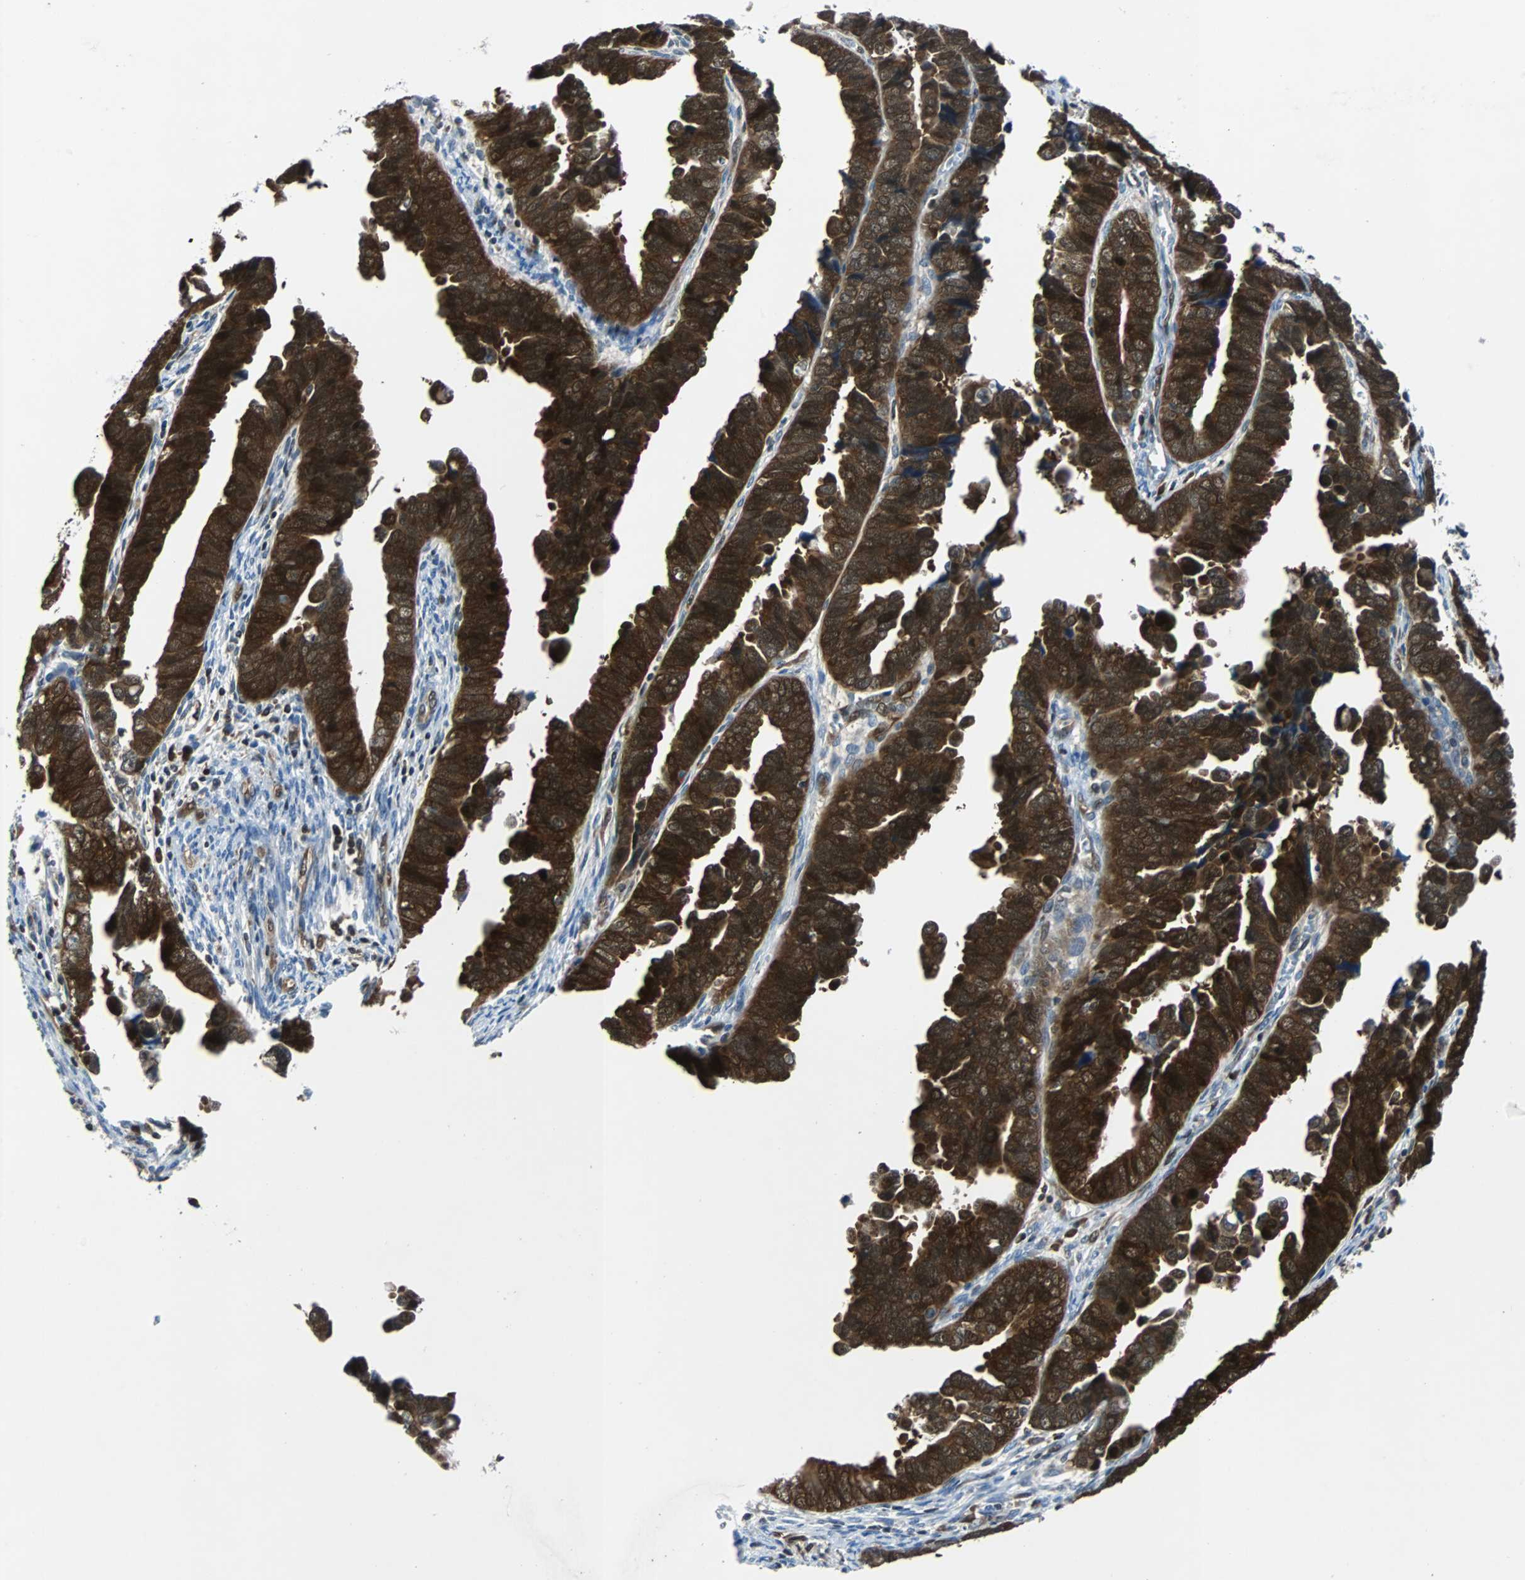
{"staining": {"intensity": "strong", "quantity": ">75%", "location": "cytoplasmic/membranous,nuclear"}, "tissue": "endometrial cancer", "cell_type": "Tumor cells", "image_type": "cancer", "snomed": [{"axis": "morphology", "description": "Adenocarcinoma, NOS"}, {"axis": "topography", "description": "Endometrium"}], "caption": "Immunohistochemical staining of adenocarcinoma (endometrial) exhibits high levels of strong cytoplasmic/membranous and nuclear protein staining in about >75% of tumor cells.", "gene": "MAP2K6", "patient": {"sex": "female", "age": 75}}